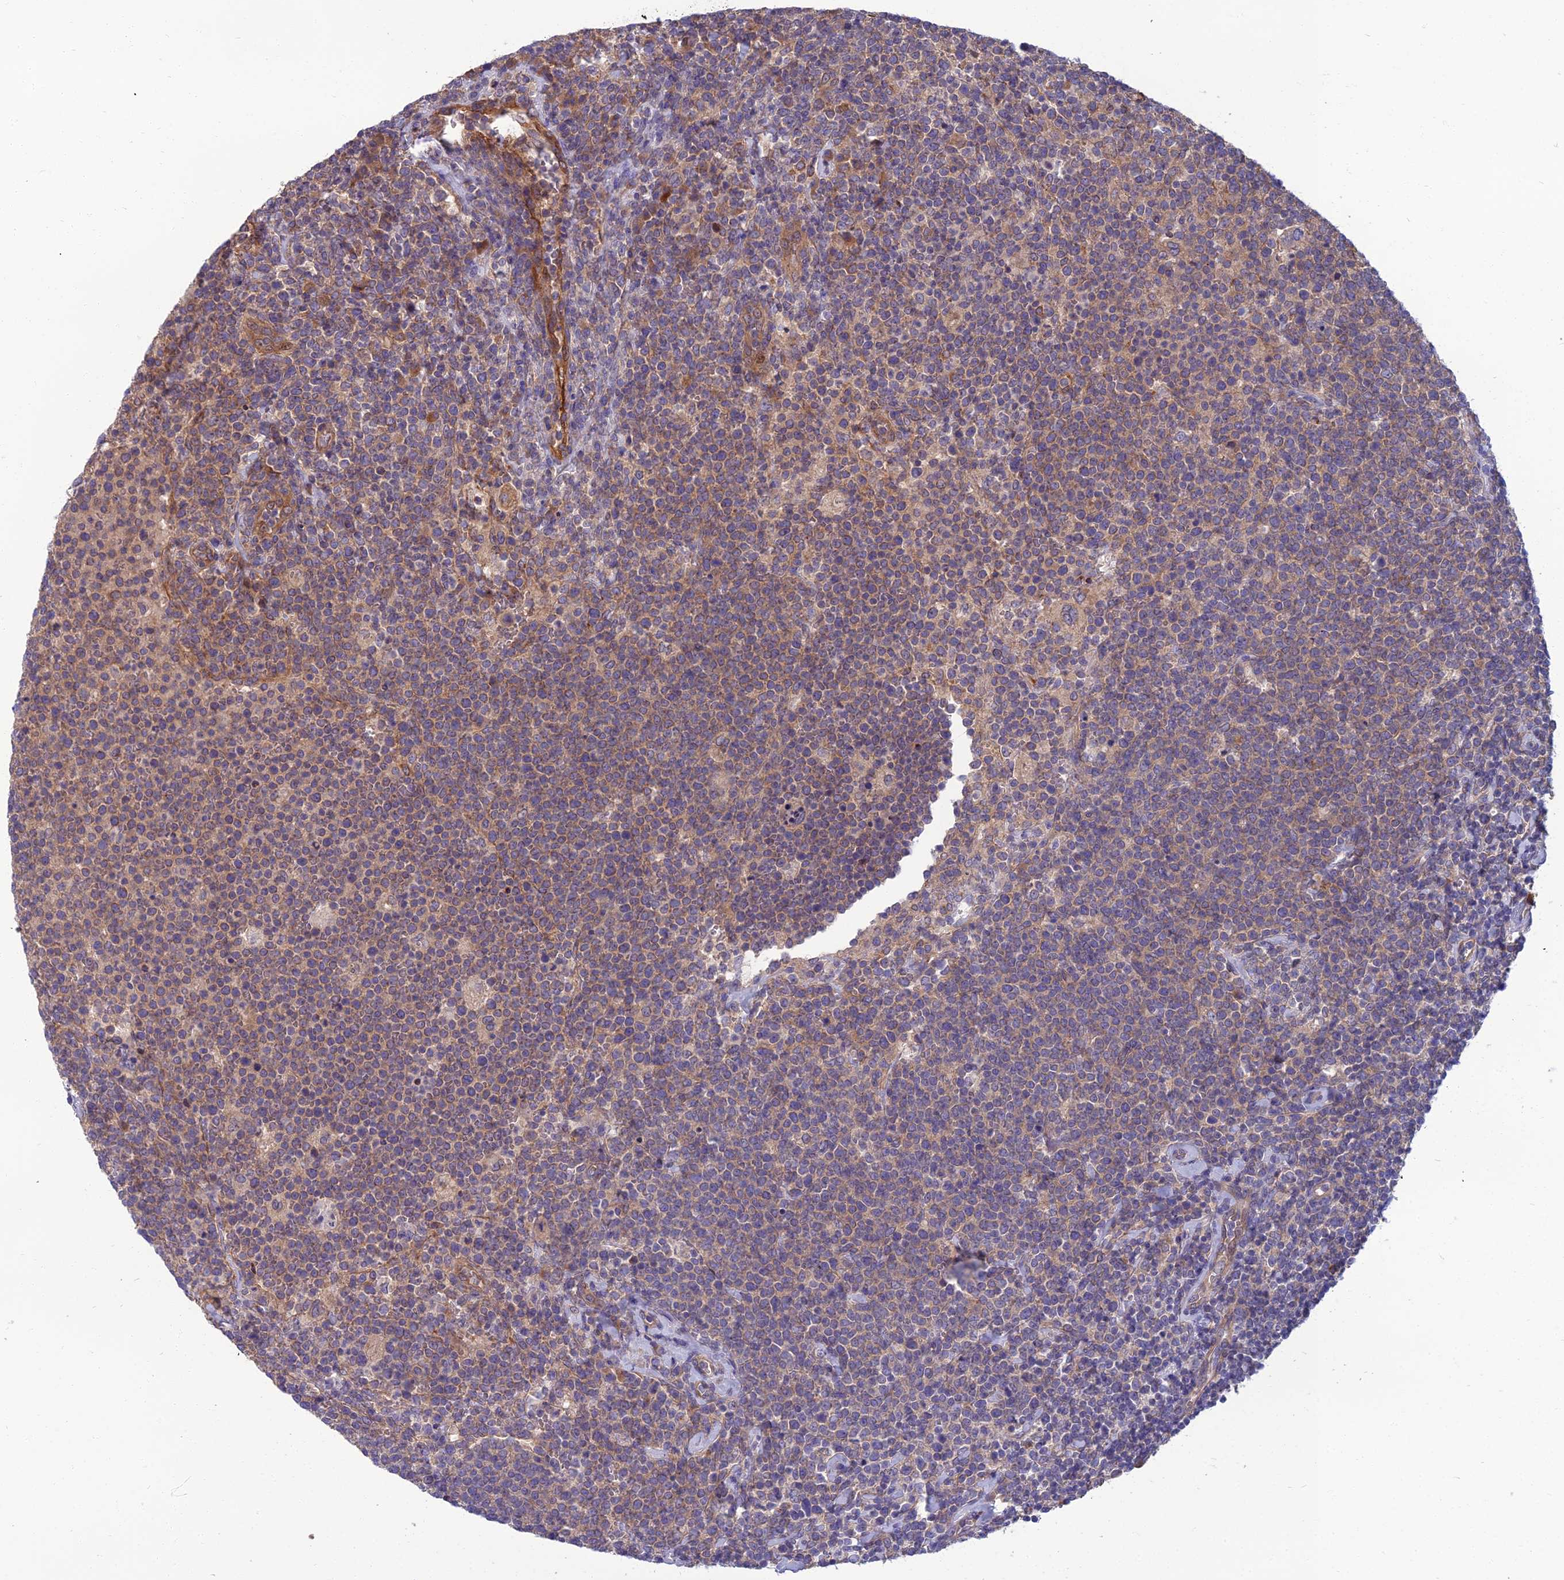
{"staining": {"intensity": "weak", "quantity": "<25%", "location": "cytoplasmic/membranous"}, "tissue": "lymphoma", "cell_type": "Tumor cells", "image_type": "cancer", "snomed": [{"axis": "morphology", "description": "Malignant lymphoma, non-Hodgkin's type, High grade"}, {"axis": "topography", "description": "Lymph node"}], "caption": "DAB (3,3'-diaminobenzidine) immunohistochemical staining of human lymphoma reveals no significant staining in tumor cells.", "gene": "WDR24", "patient": {"sex": "male", "age": 61}}